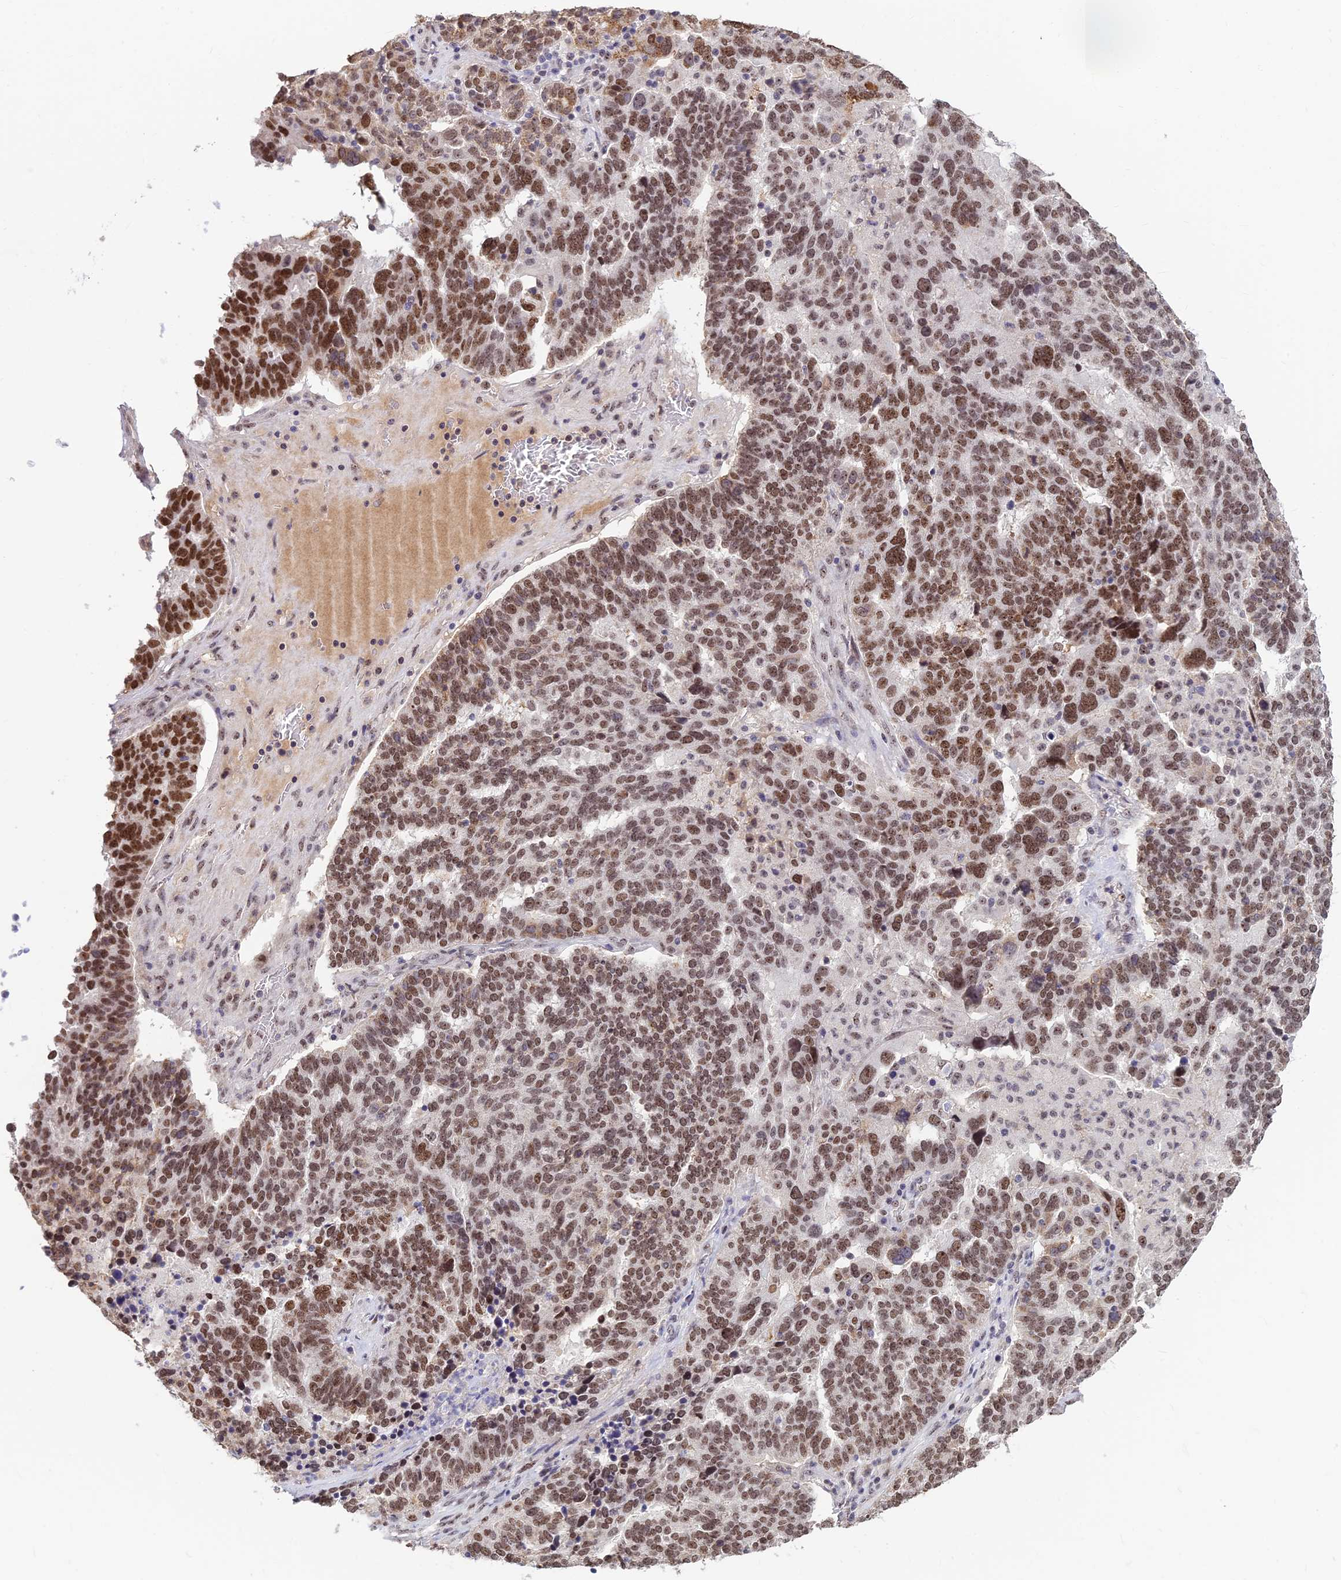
{"staining": {"intensity": "moderate", "quantity": ">75%", "location": "nuclear"}, "tissue": "ovarian cancer", "cell_type": "Tumor cells", "image_type": "cancer", "snomed": [{"axis": "morphology", "description": "Cystadenocarcinoma, serous, NOS"}, {"axis": "topography", "description": "Ovary"}], "caption": "Serous cystadenocarcinoma (ovarian) stained for a protein displays moderate nuclear positivity in tumor cells. (DAB = brown stain, brightfield microscopy at high magnification).", "gene": "POLR1G", "patient": {"sex": "female", "age": 59}}